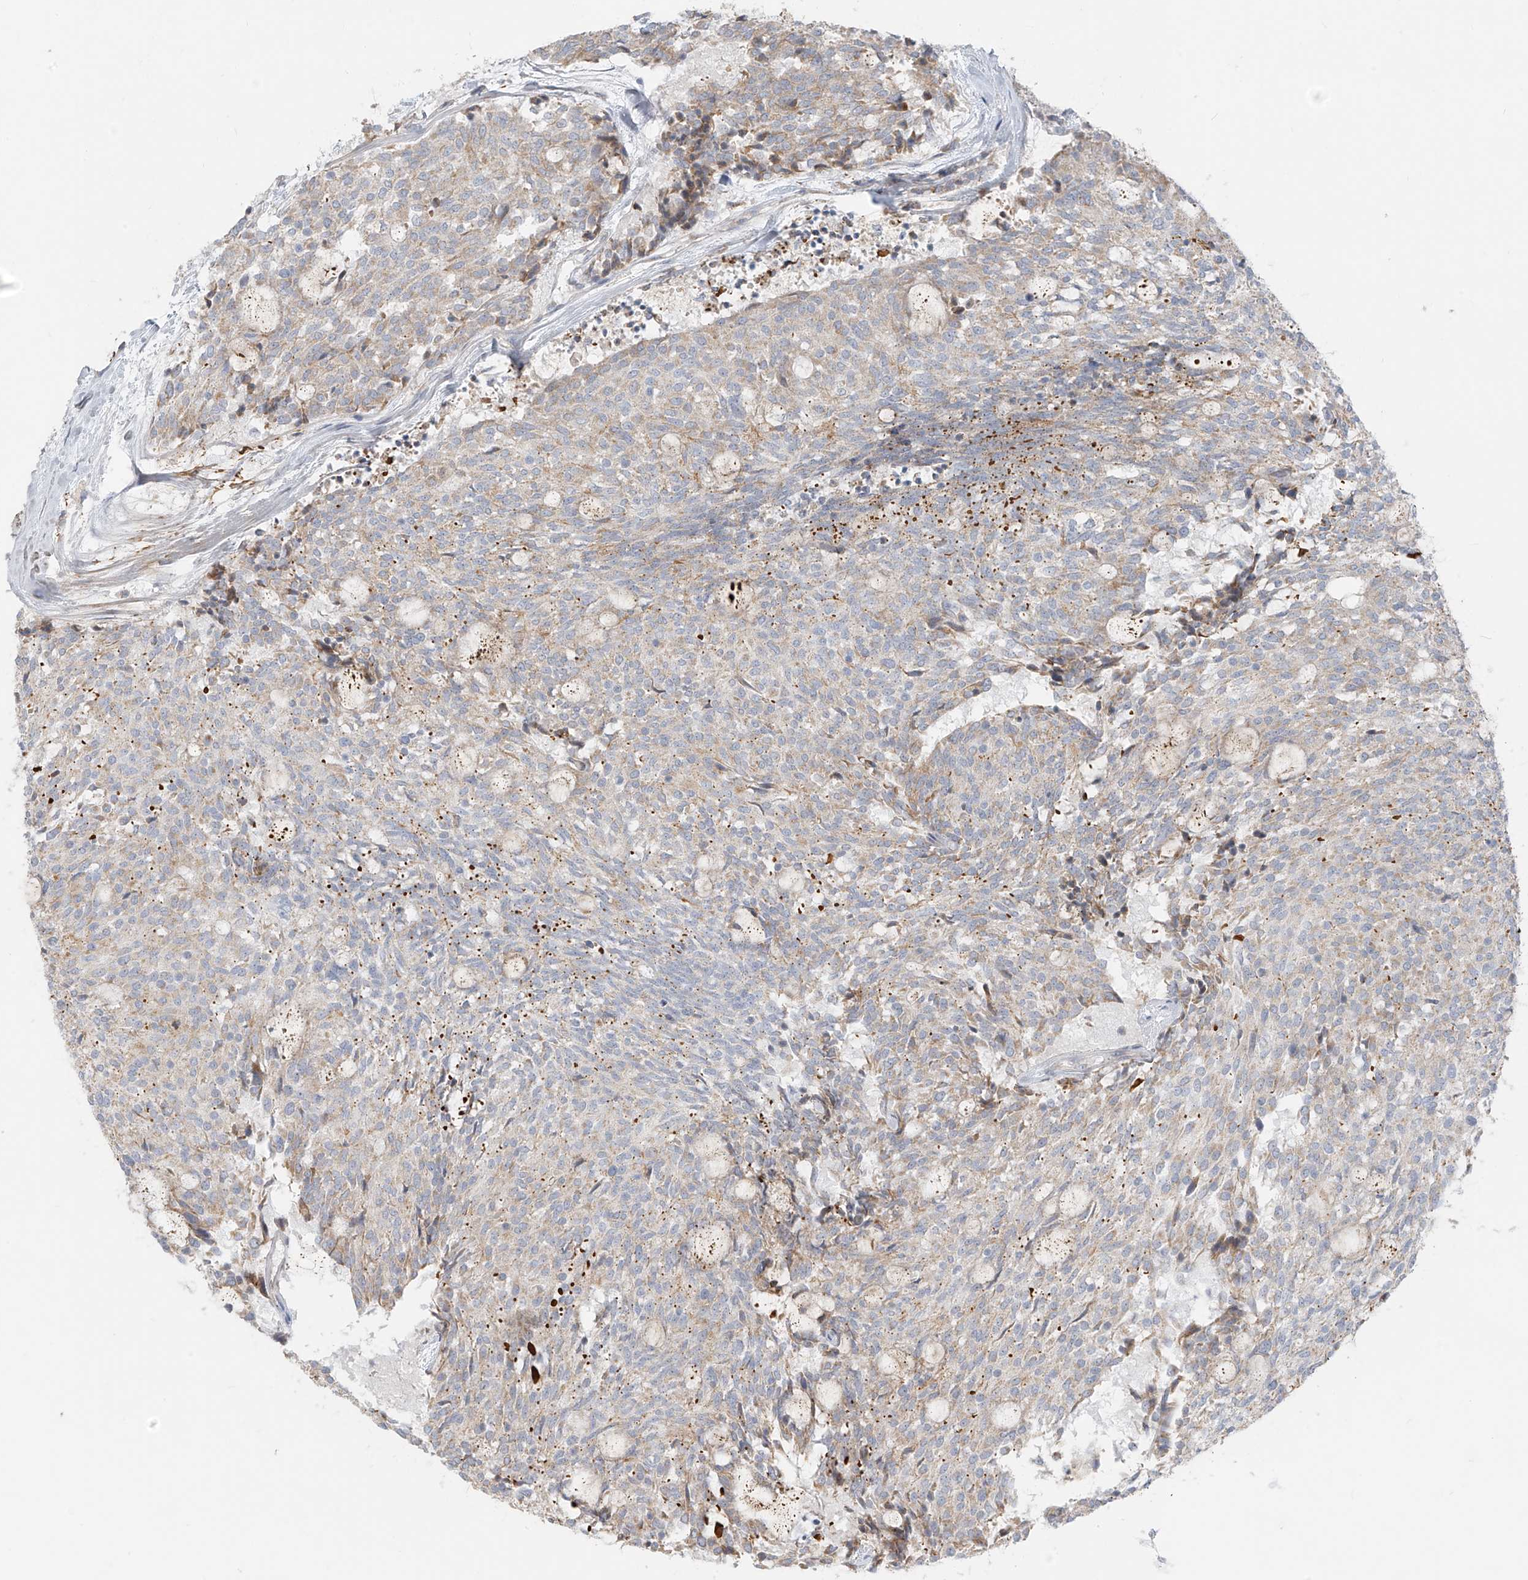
{"staining": {"intensity": "weak", "quantity": "25%-75%", "location": "cytoplasmic/membranous"}, "tissue": "carcinoid", "cell_type": "Tumor cells", "image_type": "cancer", "snomed": [{"axis": "morphology", "description": "Carcinoid, malignant, NOS"}, {"axis": "topography", "description": "Pancreas"}], "caption": "Carcinoid was stained to show a protein in brown. There is low levels of weak cytoplasmic/membranous positivity in about 25%-75% of tumor cells.", "gene": "UST", "patient": {"sex": "female", "age": 54}}